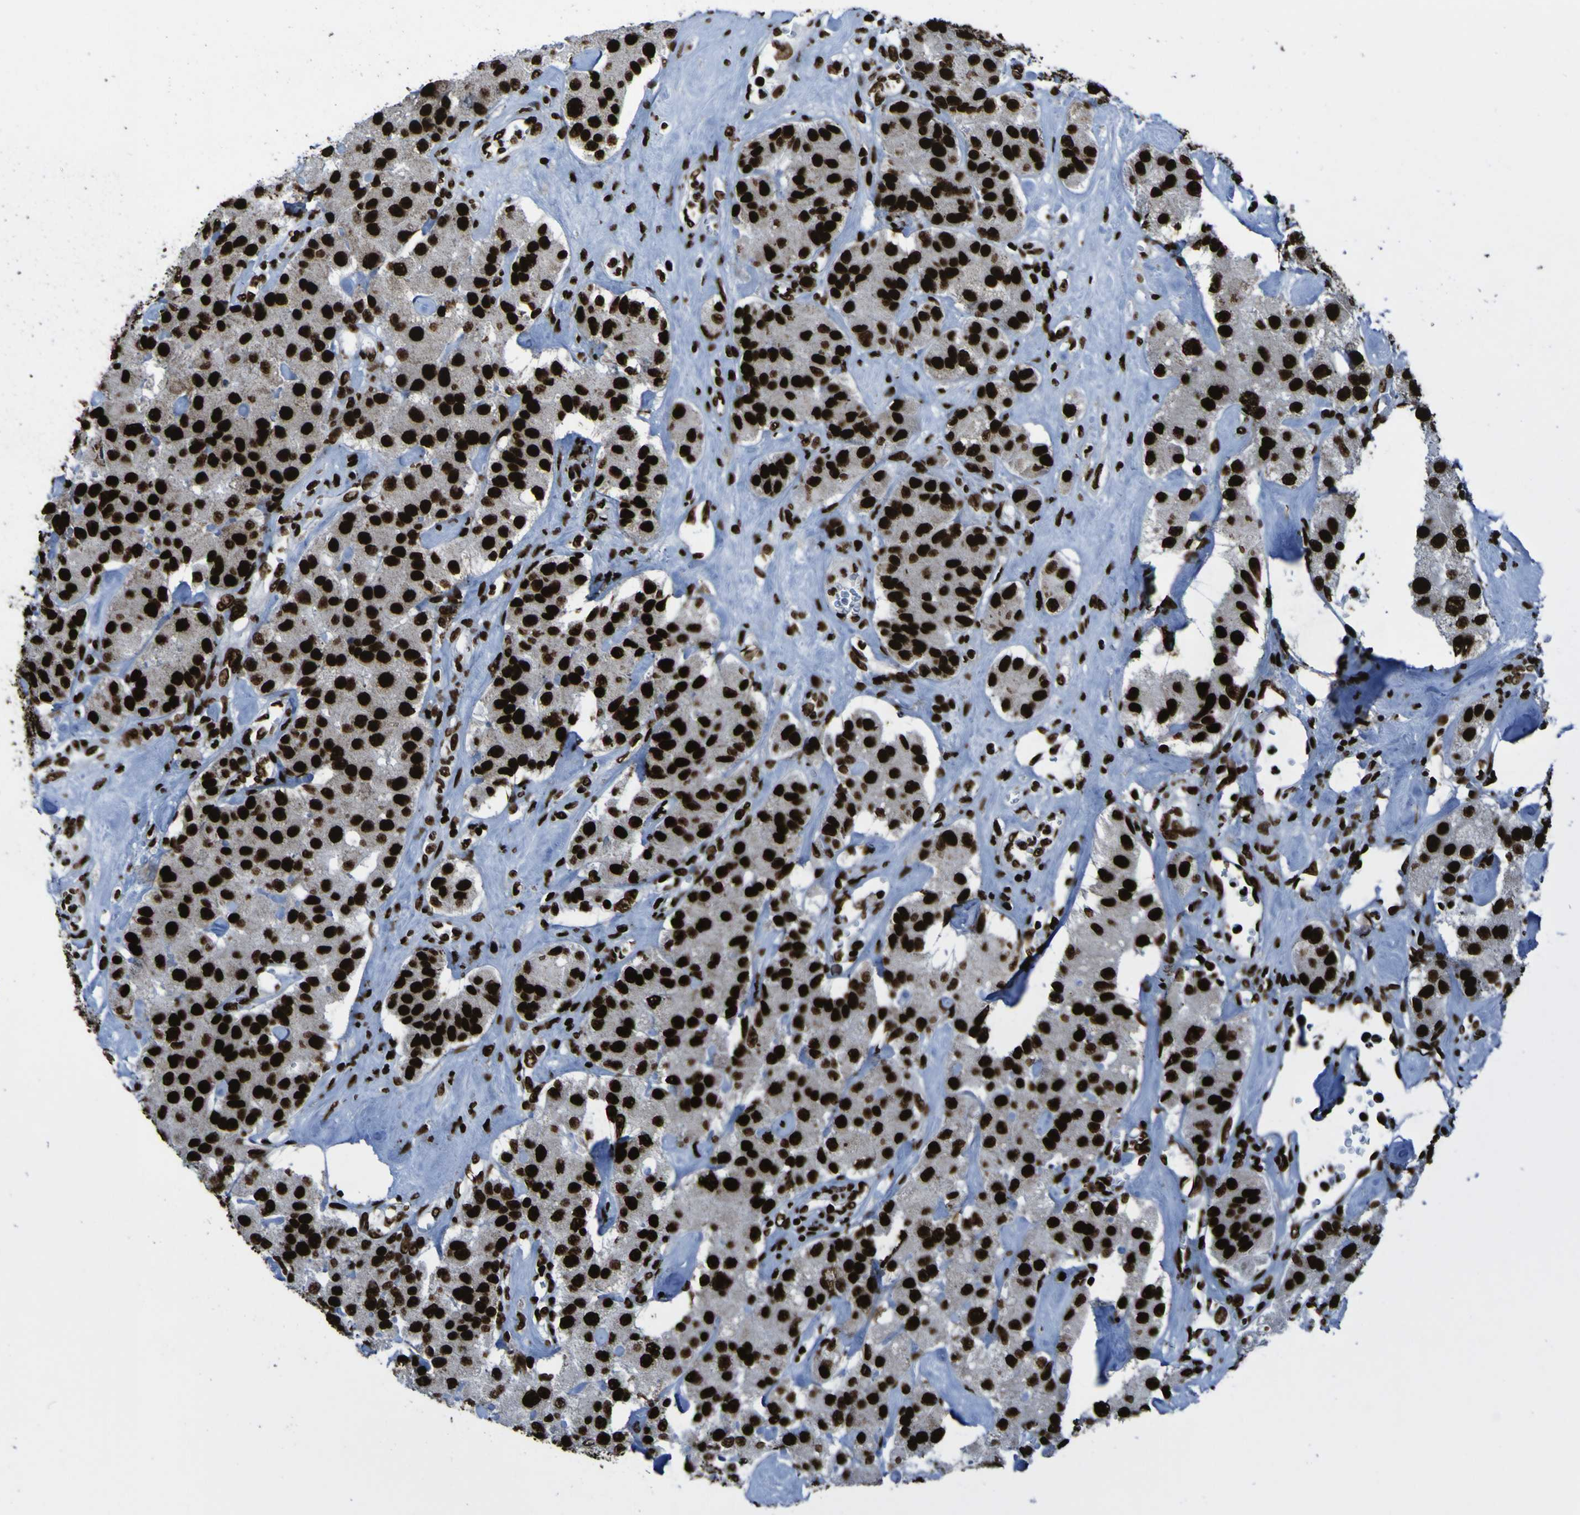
{"staining": {"intensity": "strong", "quantity": ">75%", "location": "nuclear"}, "tissue": "carcinoid", "cell_type": "Tumor cells", "image_type": "cancer", "snomed": [{"axis": "morphology", "description": "Carcinoid, malignant, NOS"}, {"axis": "topography", "description": "Pancreas"}], "caption": "Immunohistochemistry histopathology image of human carcinoid stained for a protein (brown), which exhibits high levels of strong nuclear positivity in about >75% of tumor cells.", "gene": "NPM1", "patient": {"sex": "male", "age": 41}}